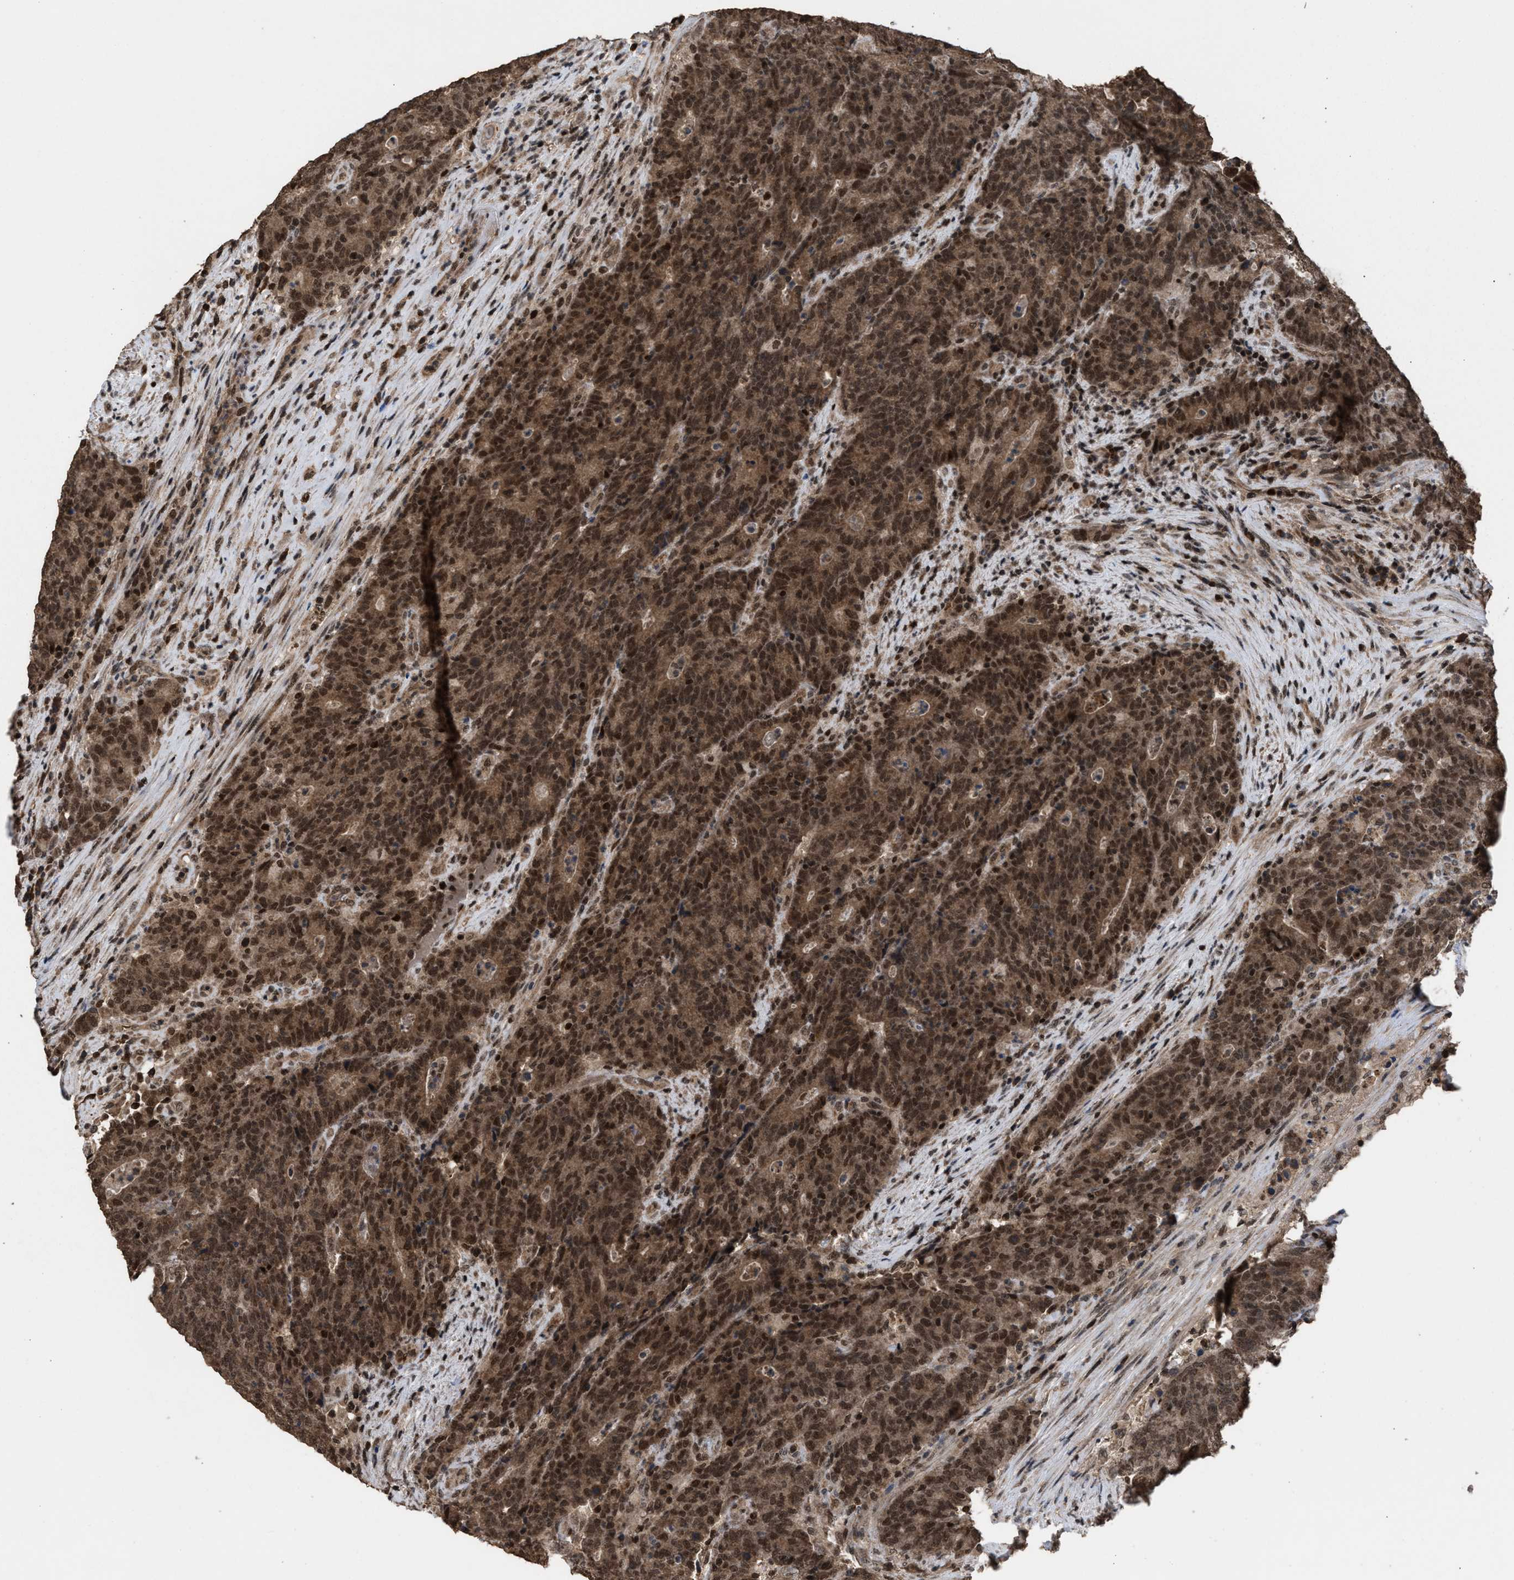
{"staining": {"intensity": "strong", "quantity": ">75%", "location": "cytoplasmic/membranous,nuclear"}, "tissue": "colorectal cancer", "cell_type": "Tumor cells", "image_type": "cancer", "snomed": [{"axis": "morphology", "description": "Normal tissue, NOS"}, {"axis": "morphology", "description": "Adenocarcinoma, NOS"}, {"axis": "topography", "description": "Colon"}], "caption": "Immunohistochemical staining of colorectal cancer (adenocarcinoma) shows strong cytoplasmic/membranous and nuclear protein expression in about >75% of tumor cells. The staining is performed using DAB brown chromogen to label protein expression. The nuclei are counter-stained blue using hematoxylin.", "gene": "C9orf78", "patient": {"sex": "female", "age": 75}}